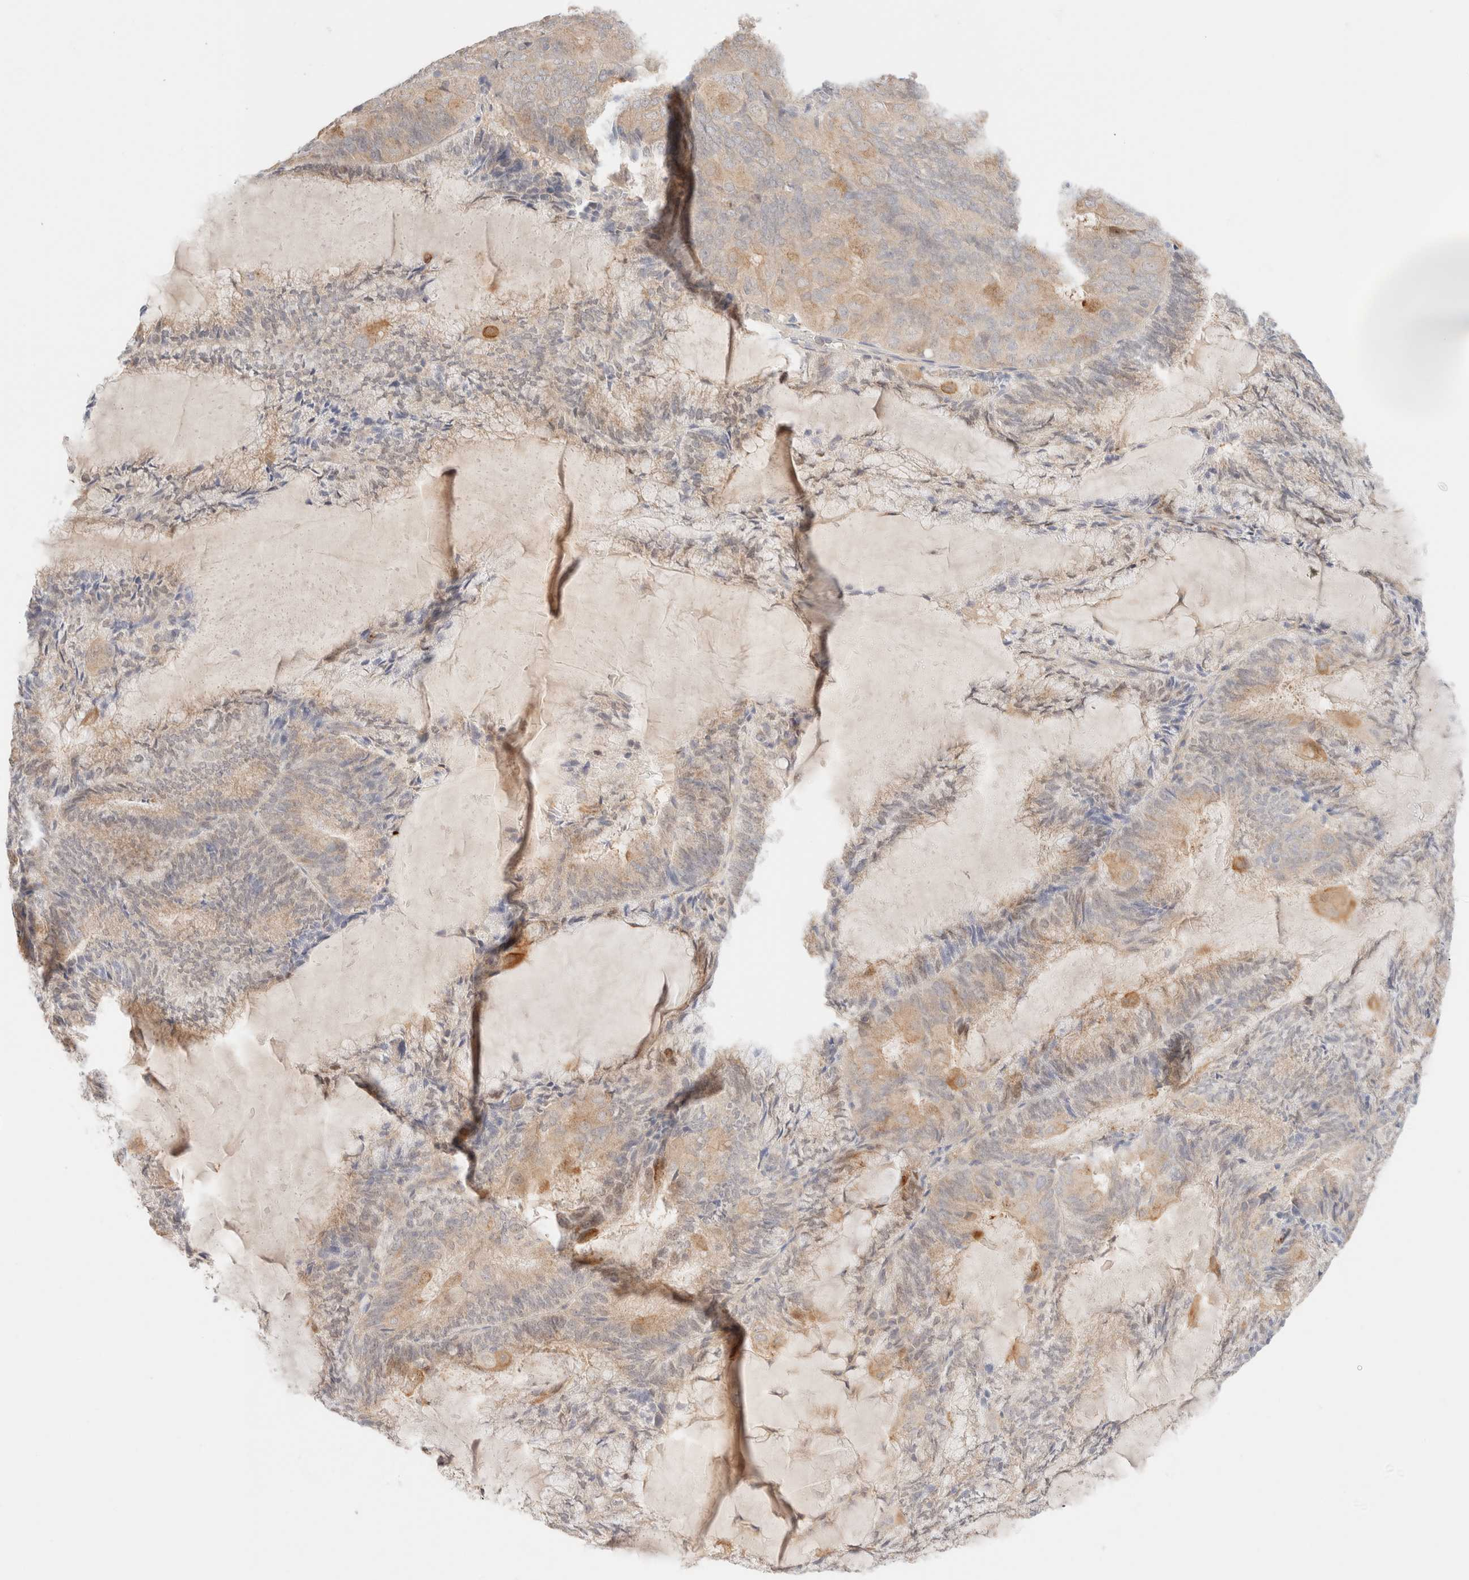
{"staining": {"intensity": "weak", "quantity": "25%-75%", "location": "cytoplasmic/membranous"}, "tissue": "endometrial cancer", "cell_type": "Tumor cells", "image_type": "cancer", "snomed": [{"axis": "morphology", "description": "Adenocarcinoma, NOS"}, {"axis": "topography", "description": "Endometrium"}], "caption": "Endometrial cancer stained with a protein marker demonstrates weak staining in tumor cells.", "gene": "SGSM2", "patient": {"sex": "female", "age": 81}}